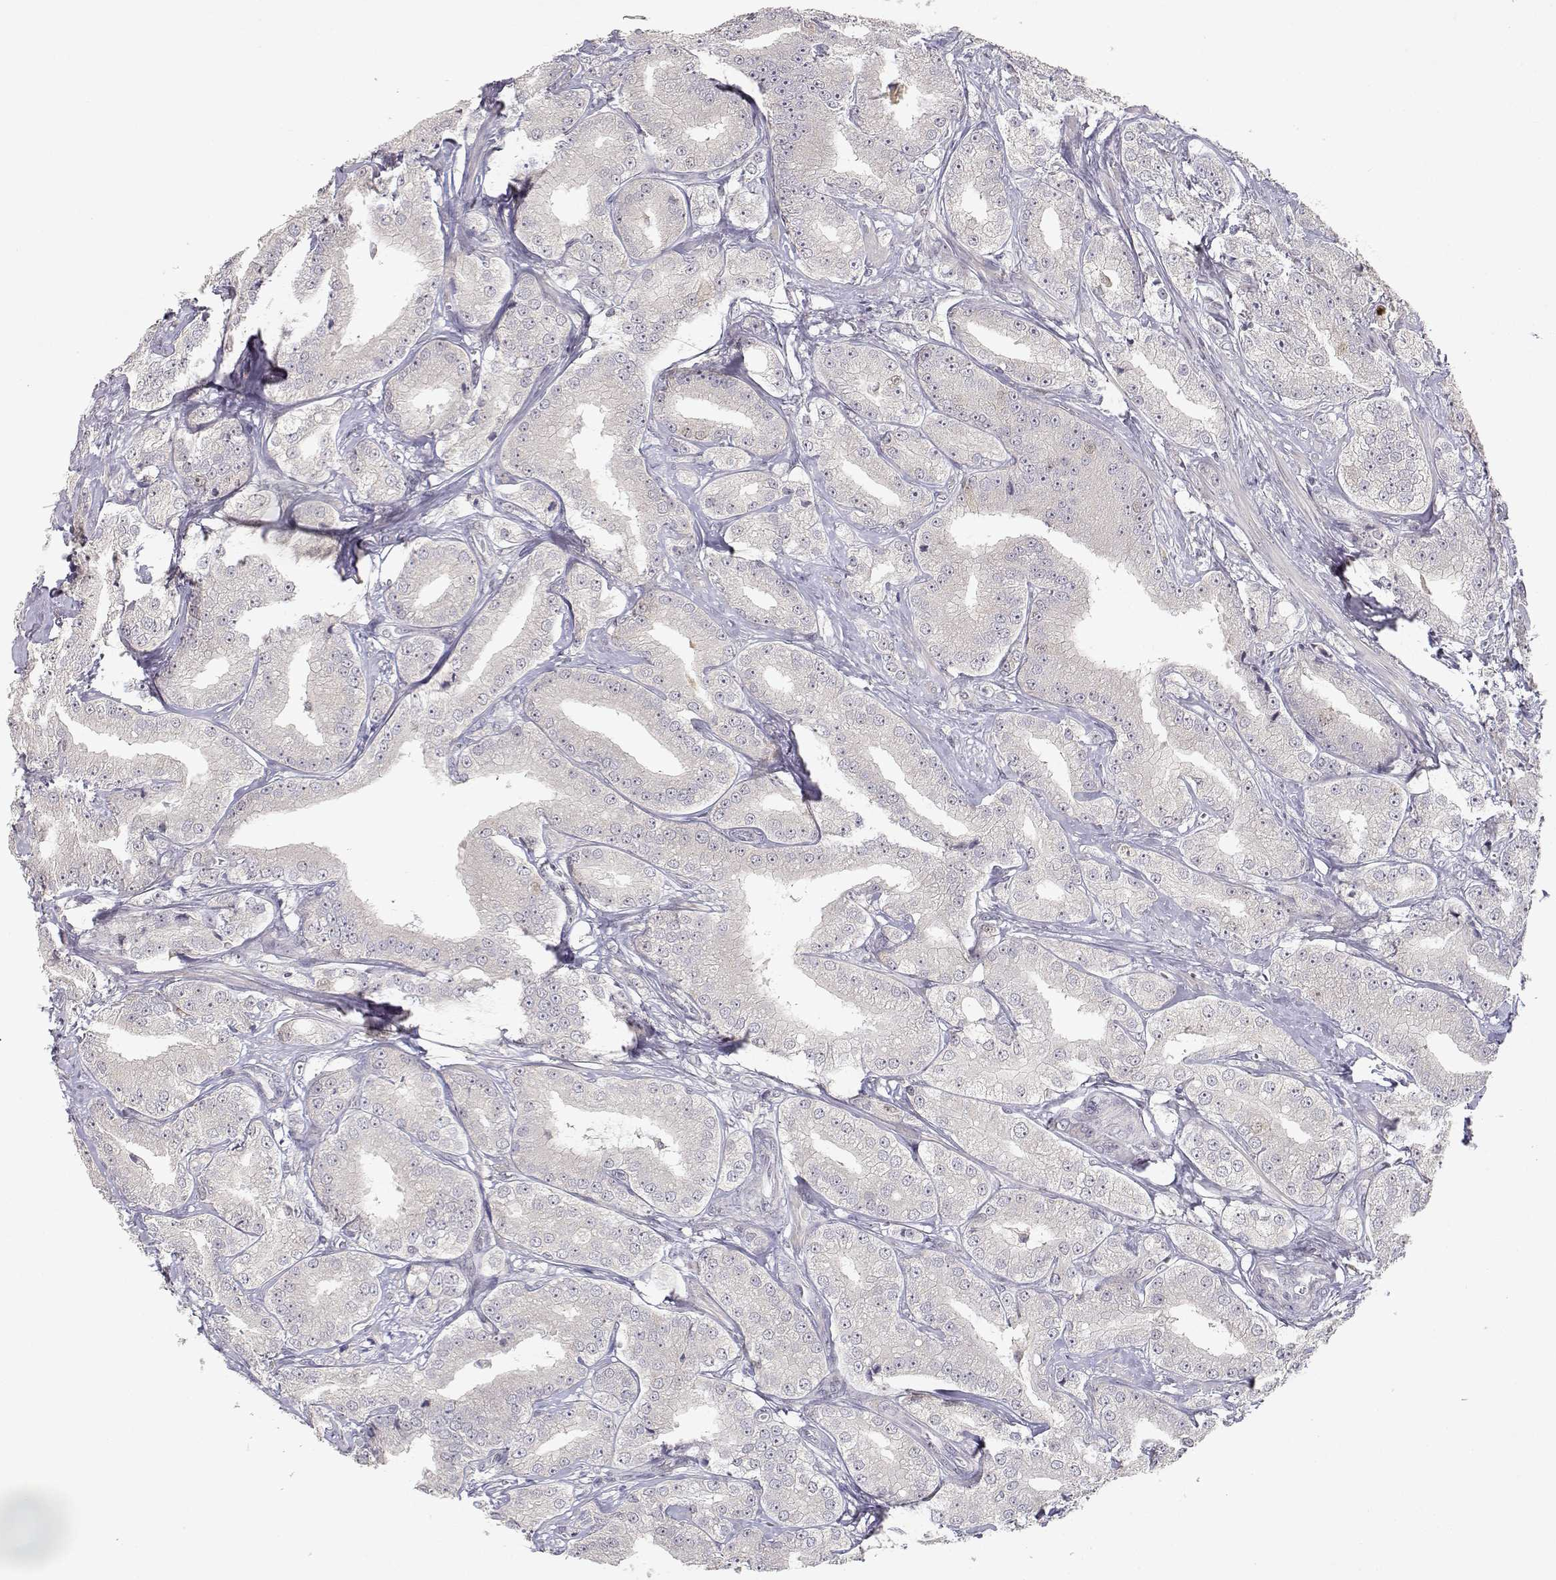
{"staining": {"intensity": "moderate", "quantity": "<25%", "location": "cytoplasmic/membranous,nuclear"}, "tissue": "prostate cancer", "cell_type": "Tumor cells", "image_type": "cancer", "snomed": [{"axis": "morphology", "description": "Adenocarcinoma, High grade"}, {"axis": "topography", "description": "Prostate"}], "caption": "IHC of prostate adenocarcinoma (high-grade) exhibits low levels of moderate cytoplasmic/membranous and nuclear staining in approximately <25% of tumor cells.", "gene": "RAD51", "patient": {"sex": "male", "age": 64}}